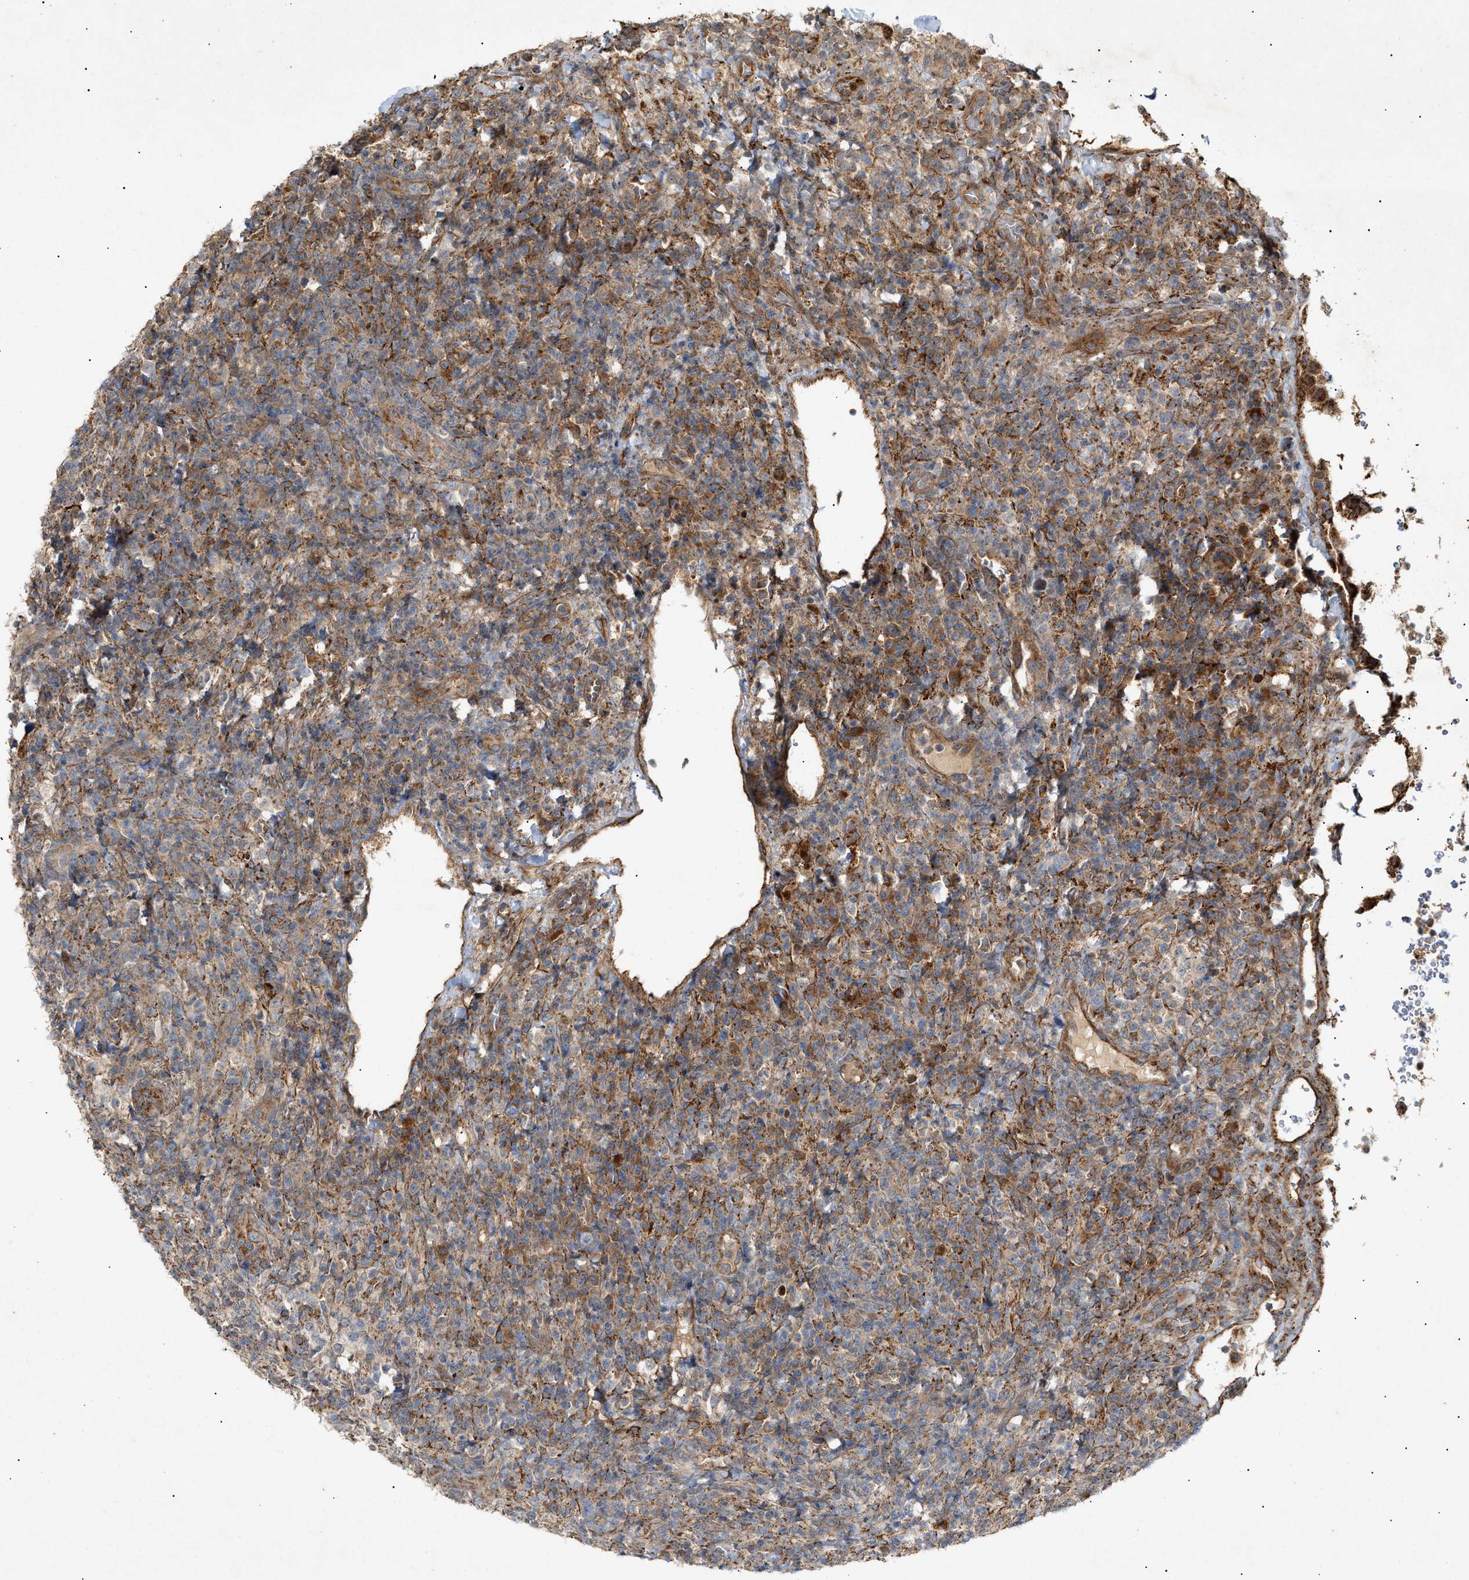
{"staining": {"intensity": "moderate", "quantity": ">75%", "location": "cytoplasmic/membranous"}, "tissue": "lymphoma", "cell_type": "Tumor cells", "image_type": "cancer", "snomed": [{"axis": "morphology", "description": "Malignant lymphoma, non-Hodgkin's type, High grade"}, {"axis": "topography", "description": "Lymph node"}], "caption": "A micrograph of human lymphoma stained for a protein displays moderate cytoplasmic/membranous brown staining in tumor cells.", "gene": "MTCH1", "patient": {"sex": "female", "age": 76}}